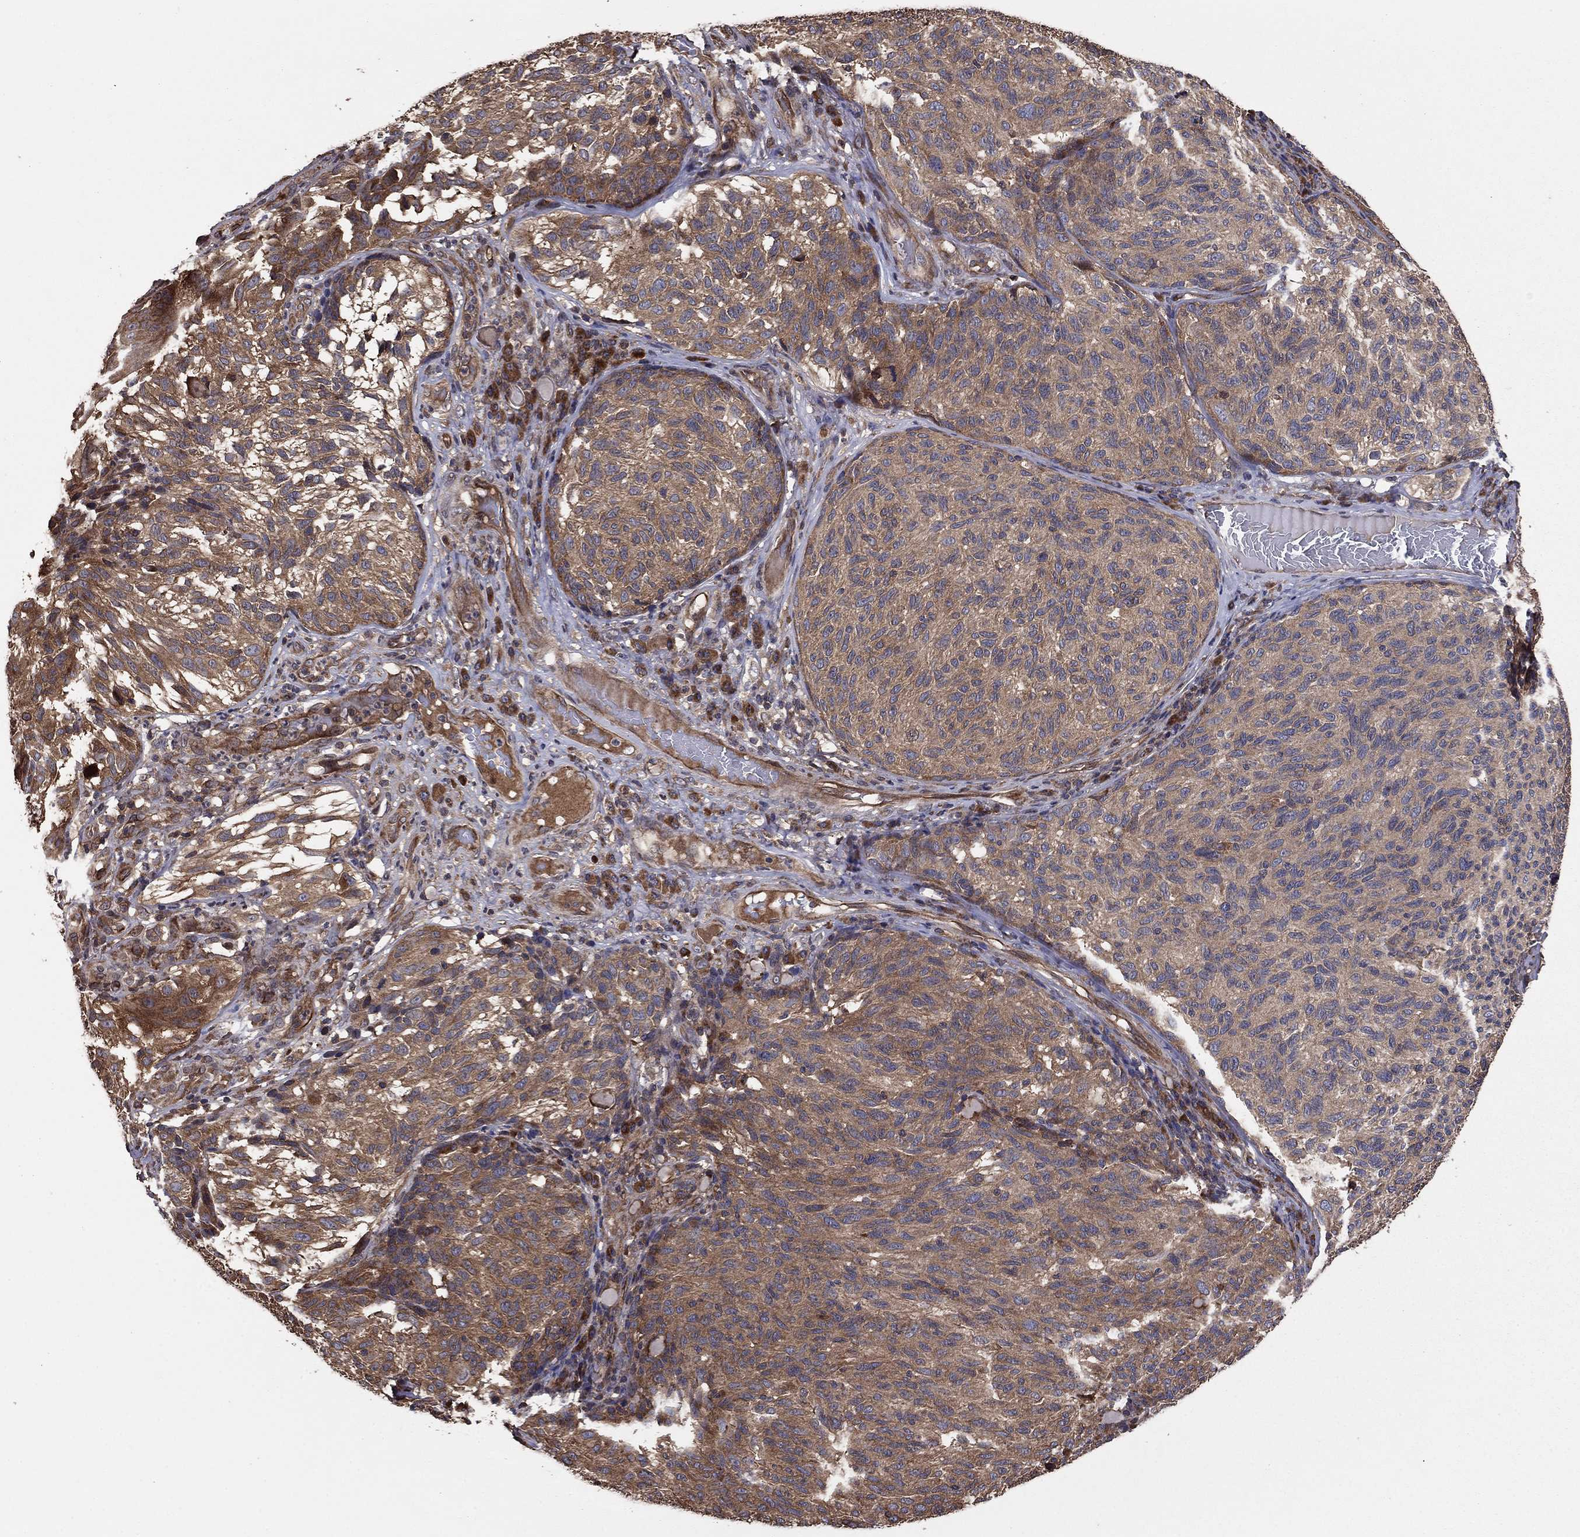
{"staining": {"intensity": "weak", "quantity": "25%-75%", "location": "cytoplasmic/membranous"}, "tissue": "melanoma", "cell_type": "Tumor cells", "image_type": "cancer", "snomed": [{"axis": "morphology", "description": "Malignant melanoma, NOS"}, {"axis": "topography", "description": "Skin"}], "caption": "High-power microscopy captured an IHC histopathology image of malignant melanoma, revealing weak cytoplasmic/membranous positivity in about 25%-75% of tumor cells.", "gene": "BABAM2", "patient": {"sex": "female", "age": 73}}